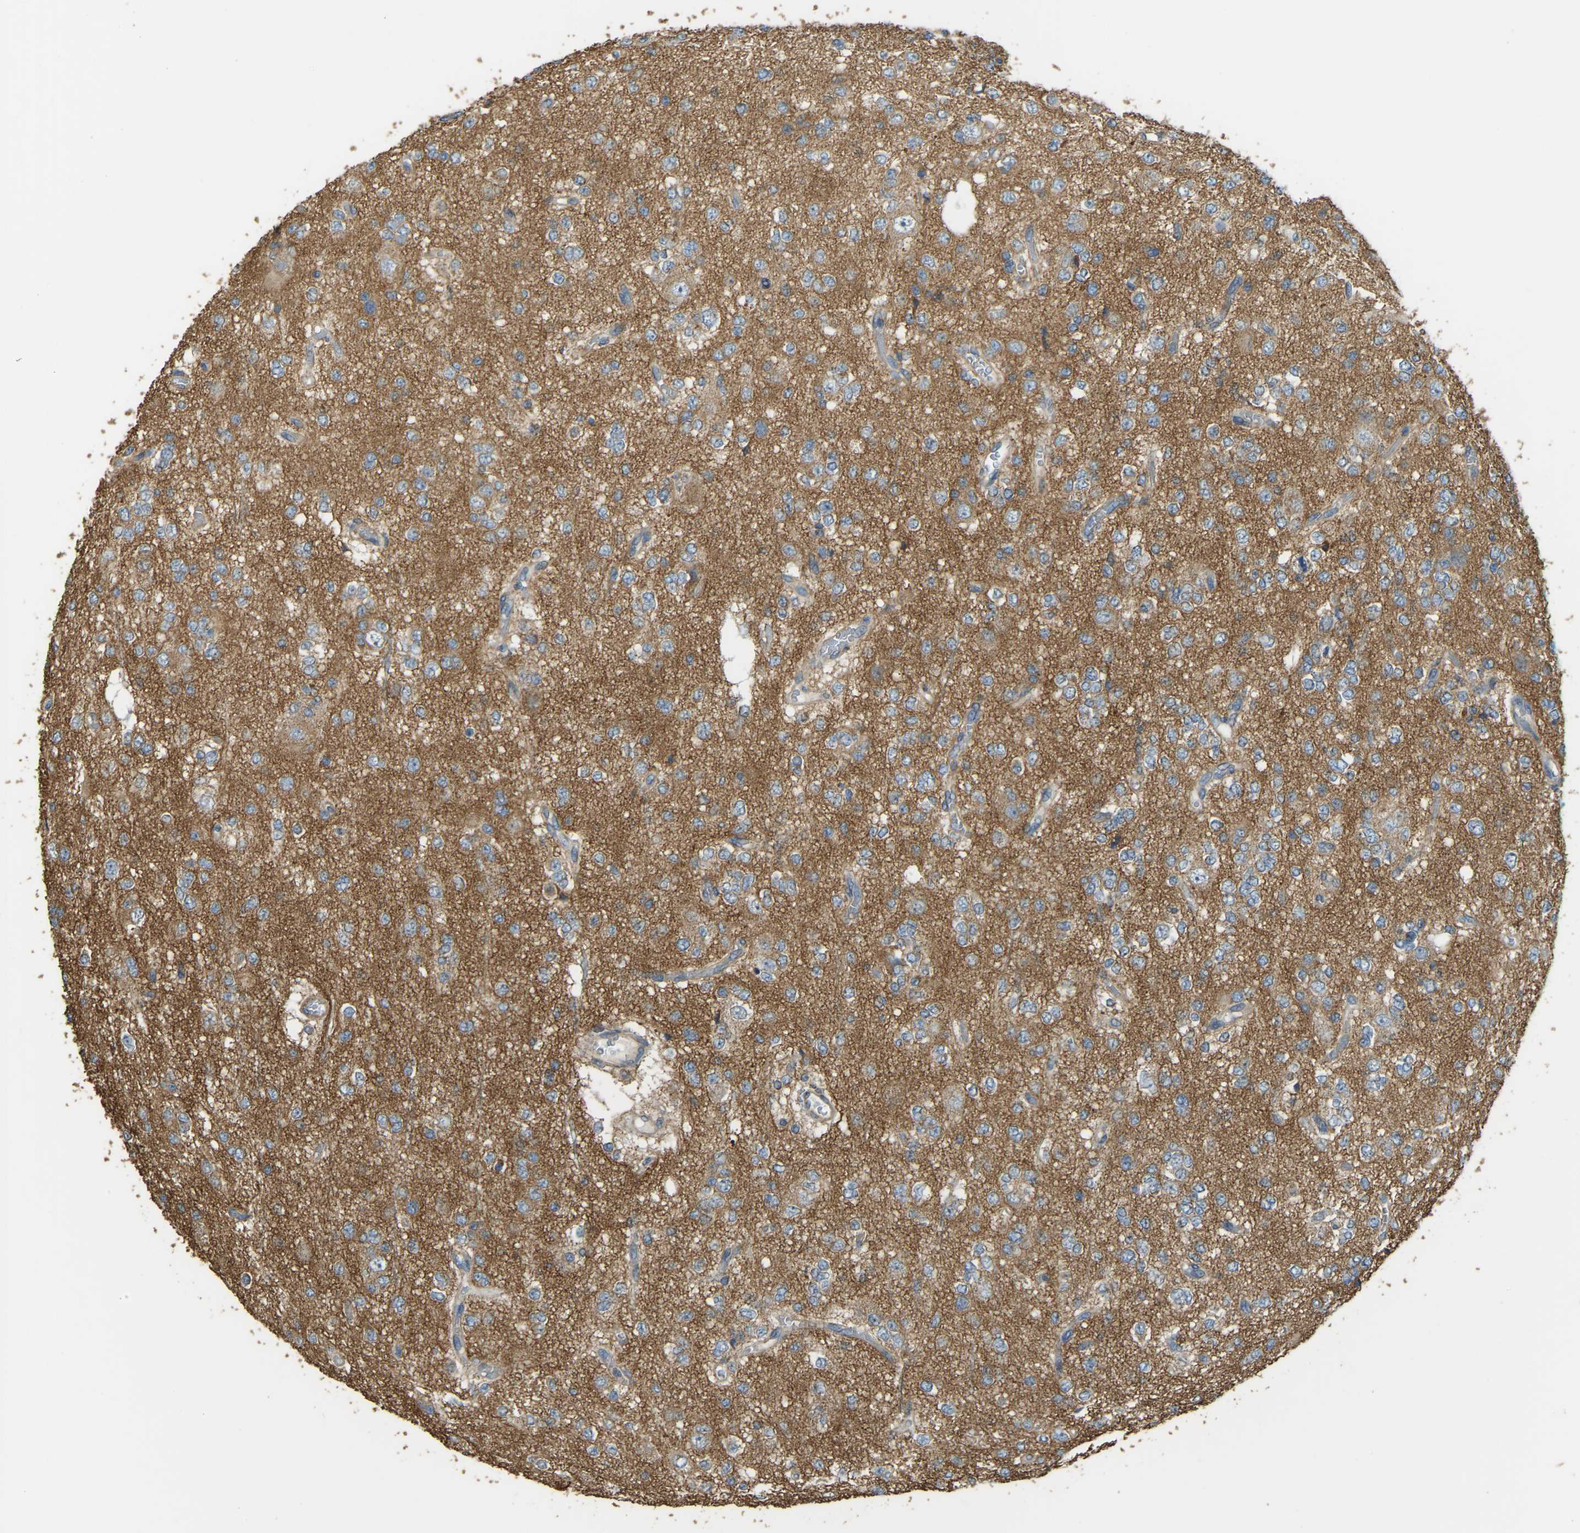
{"staining": {"intensity": "moderate", "quantity": ">75%", "location": "cytoplasmic/membranous"}, "tissue": "glioma", "cell_type": "Tumor cells", "image_type": "cancer", "snomed": [{"axis": "morphology", "description": "Glioma, malignant, Low grade"}, {"axis": "topography", "description": "Brain"}], "caption": "Moderate cytoplasmic/membranous protein expression is seen in about >75% of tumor cells in malignant low-grade glioma.", "gene": "GNG2", "patient": {"sex": "male", "age": 38}}